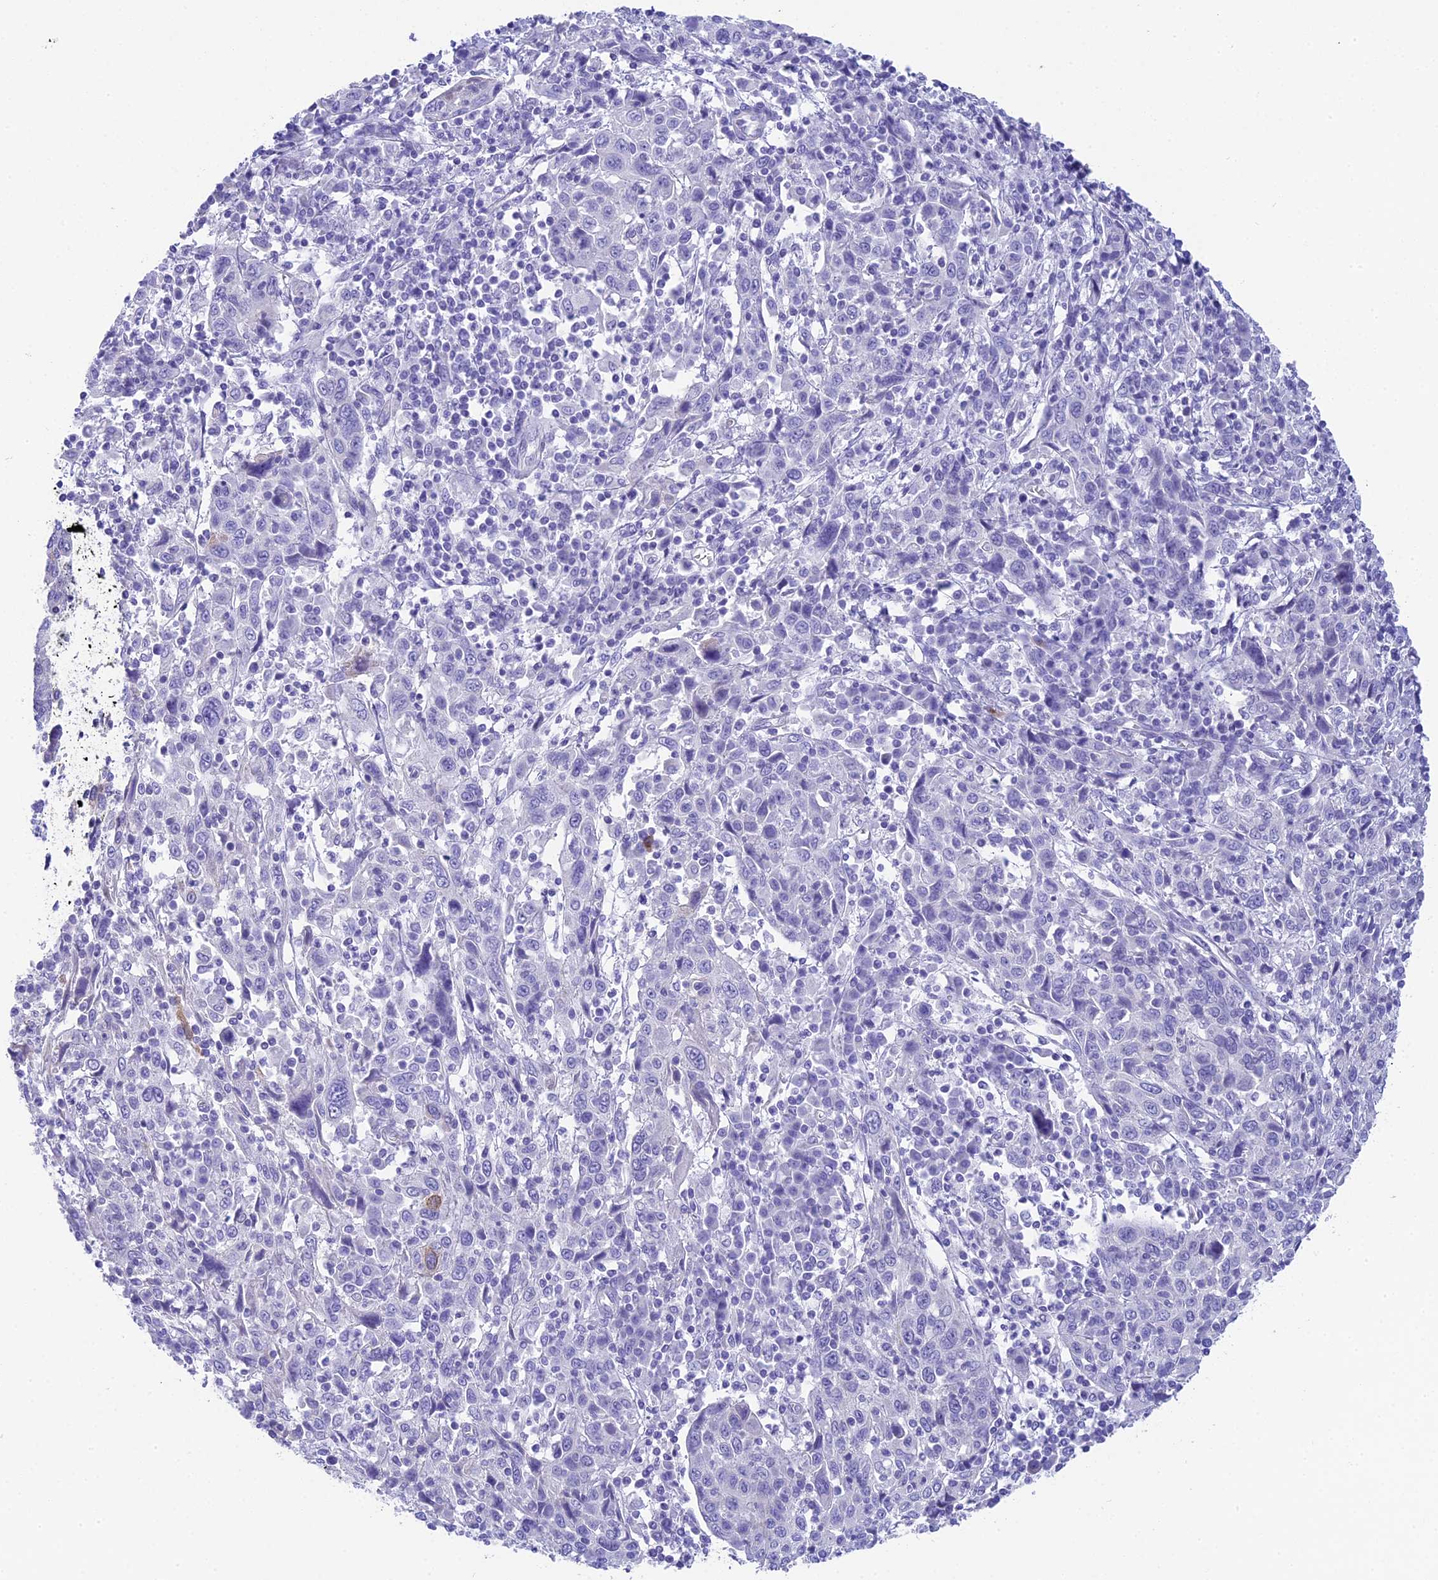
{"staining": {"intensity": "moderate", "quantity": "25%-75%", "location": "cytoplasmic/membranous"}, "tissue": "cervical cancer", "cell_type": "Tumor cells", "image_type": "cancer", "snomed": [{"axis": "morphology", "description": "Squamous cell carcinoma, NOS"}, {"axis": "topography", "description": "Cervix"}], "caption": "Moderate cytoplasmic/membranous expression is appreciated in approximately 25%-75% of tumor cells in cervical squamous cell carcinoma.", "gene": "TACSTD2", "patient": {"sex": "female", "age": 46}}